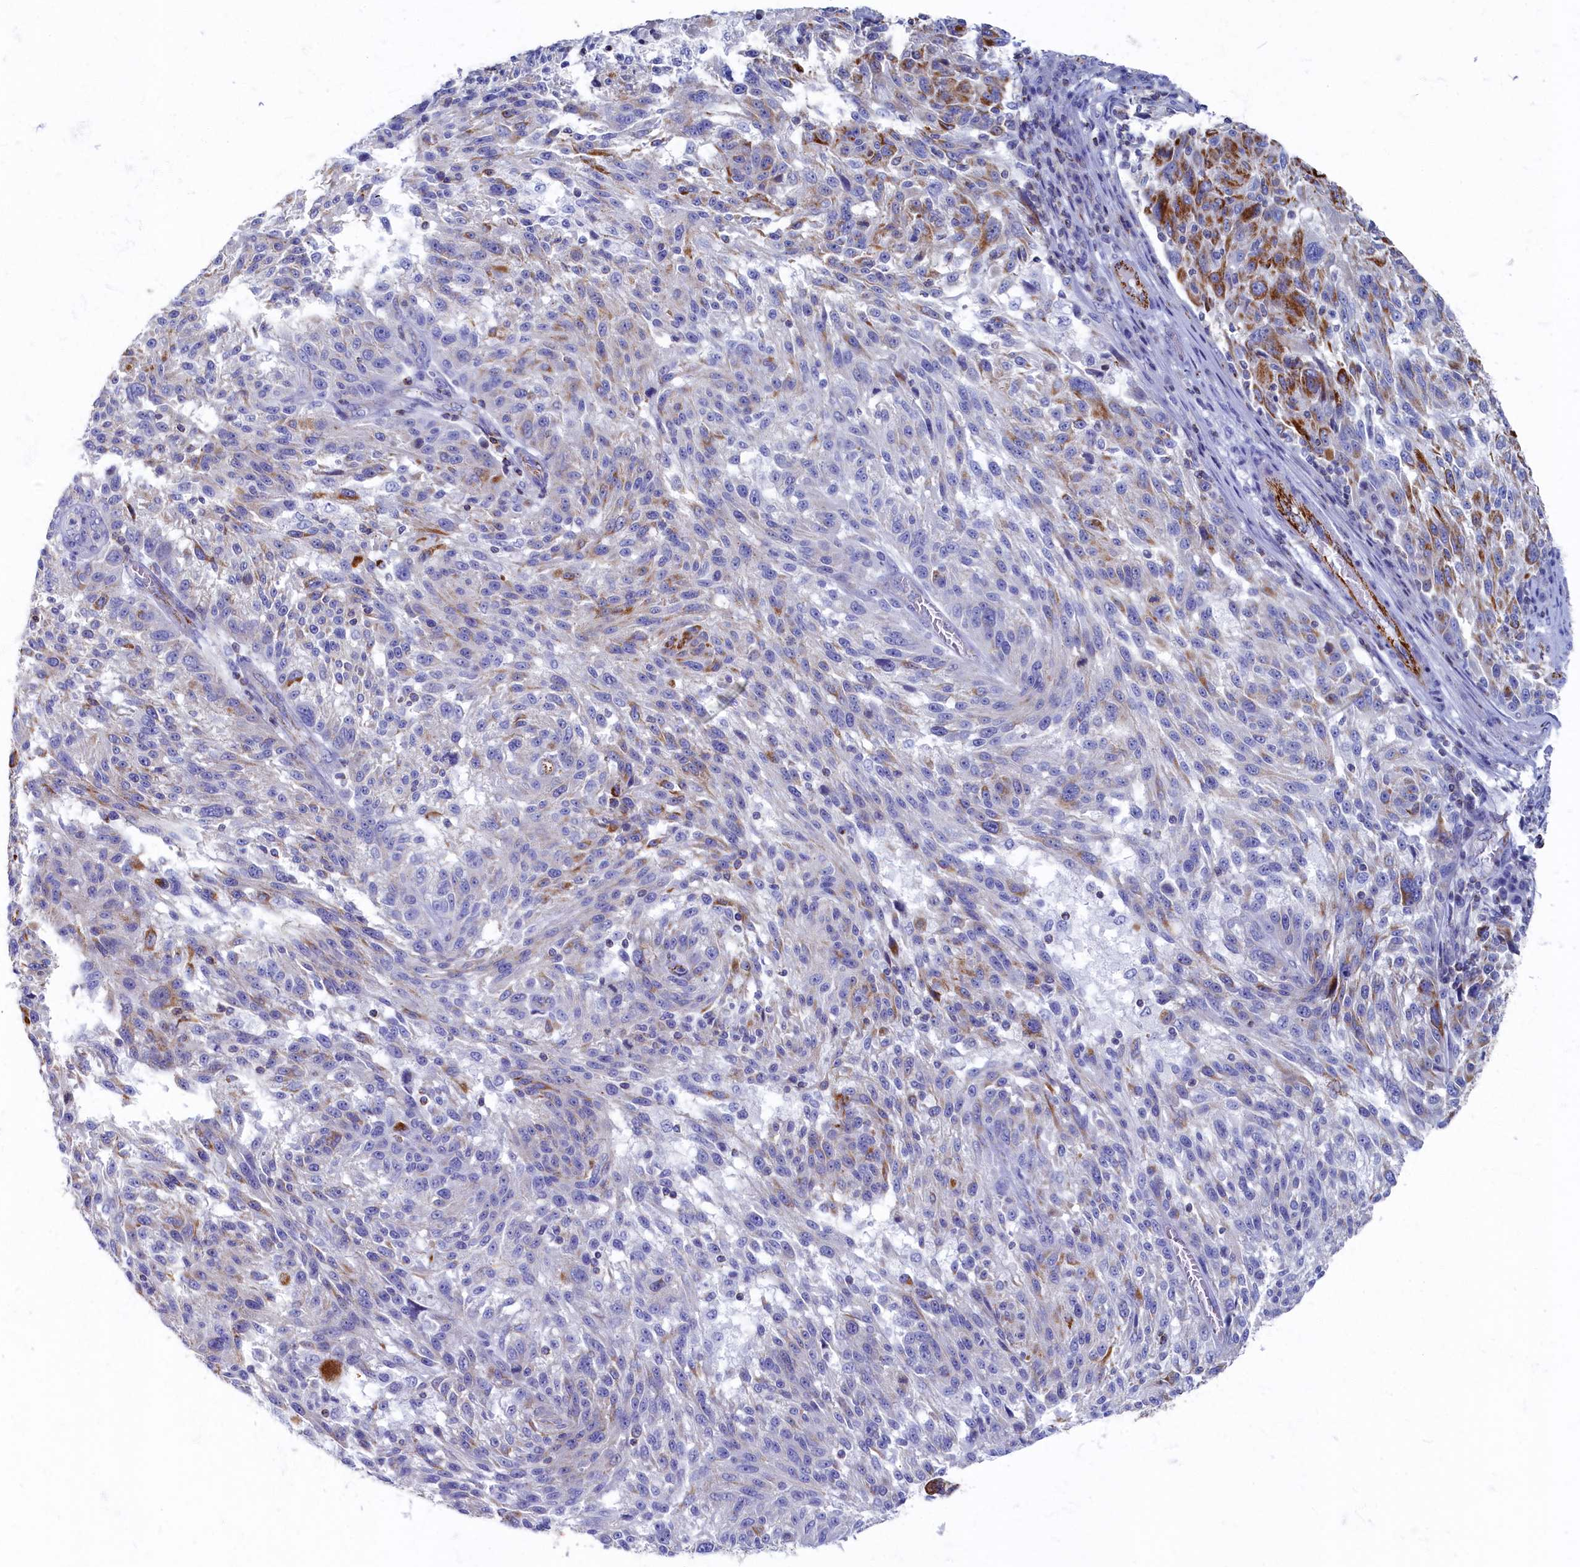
{"staining": {"intensity": "moderate", "quantity": "<25%", "location": "cytoplasmic/membranous"}, "tissue": "melanoma", "cell_type": "Tumor cells", "image_type": "cancer", "snomed": [{"axis": "morphology", "description": "Malignant melanoma, NOS"}, {"axis": "topography", "description": "Skin"}], "caption": "Moderate cytoplasmic/membranous protein expression is identified in about <25% of tumor cells in malignant melanoma.", "gene": "OCIAD2", "patient": {"sex": "male", "age": 53}}